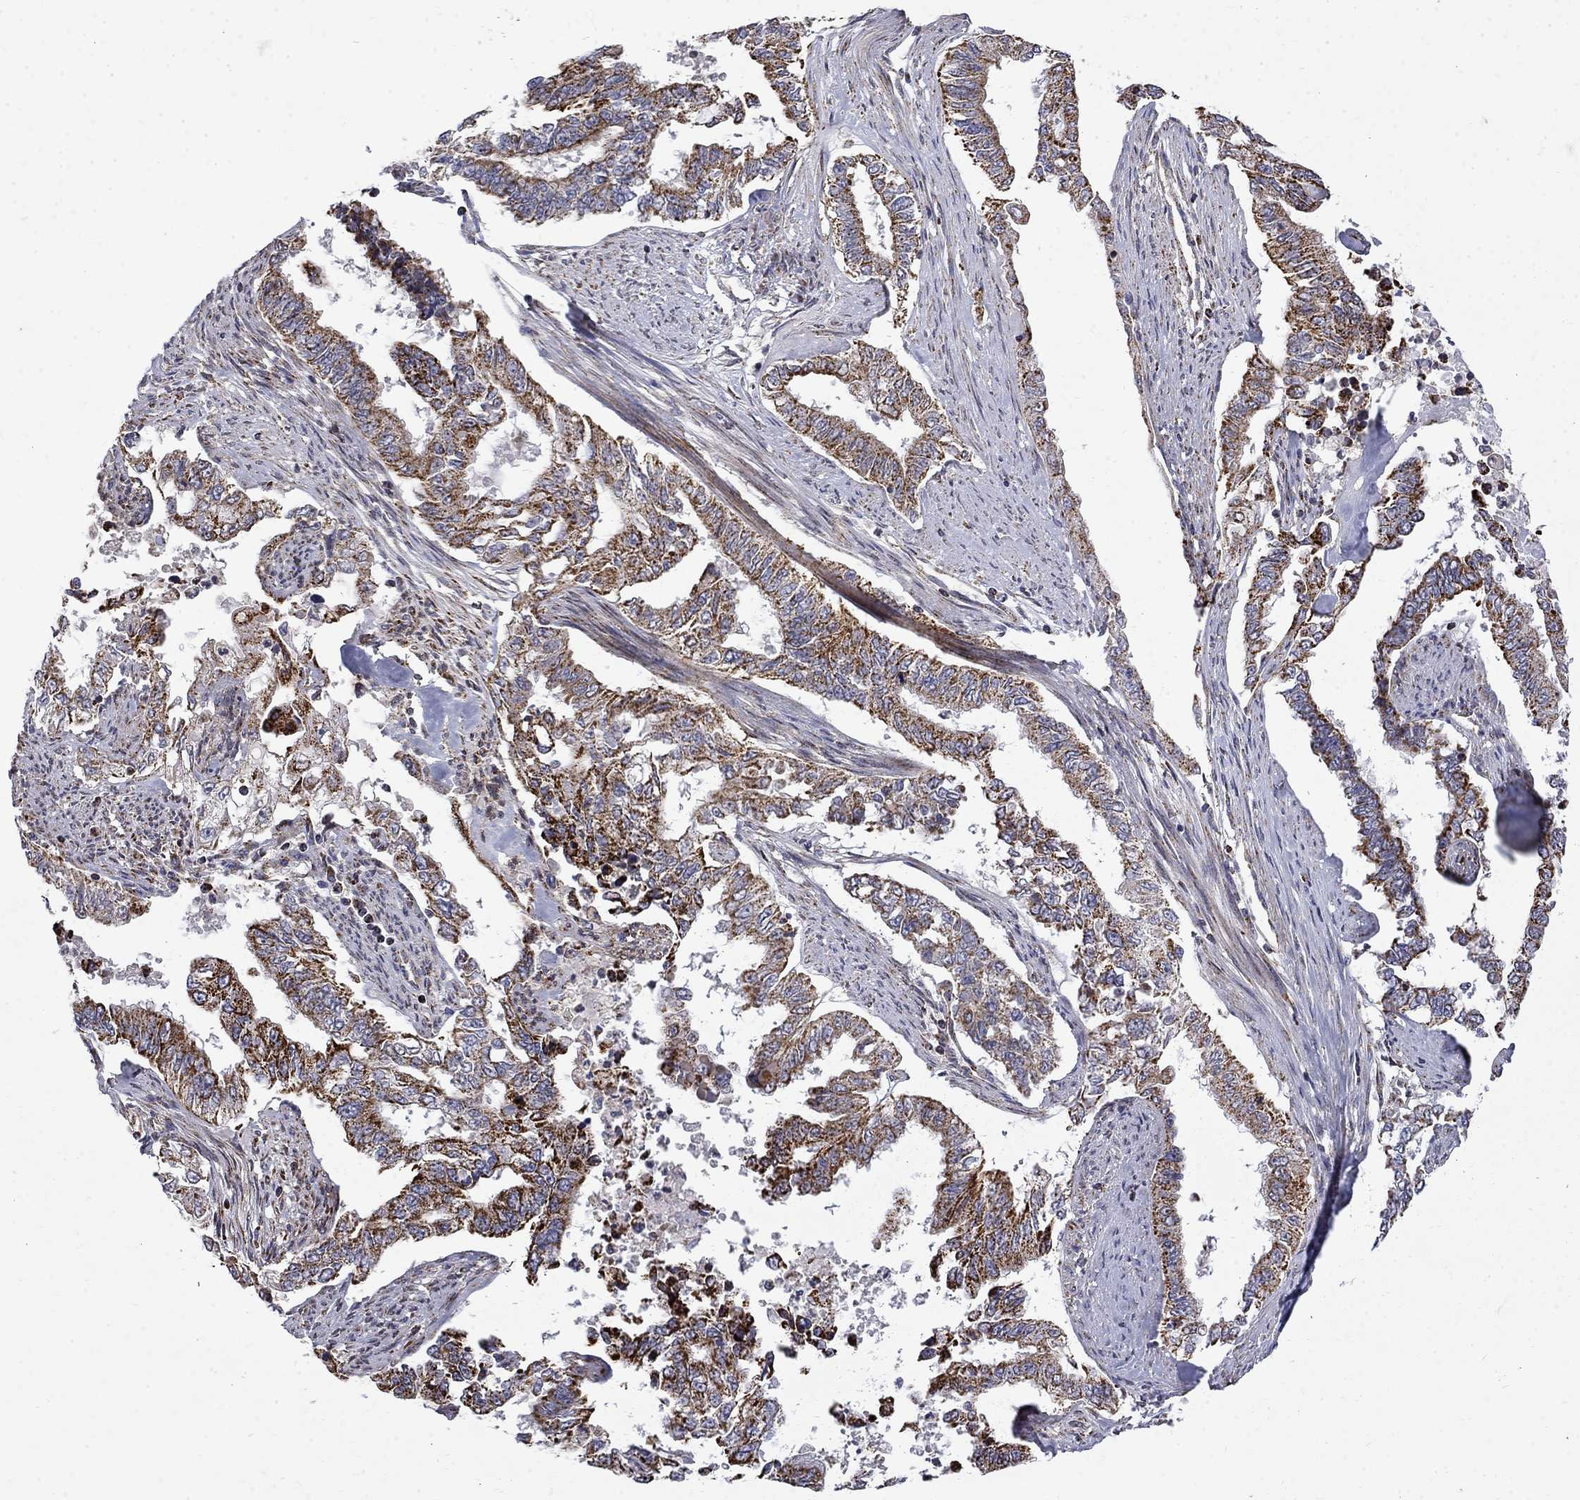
{"staining": {"intensity": "strong", "quantity": ">75%", "location": "cytoplasmic/membranous"}, "tissue": "endometrial cancer", "cell_type": "Tumor cells", "image_type": "cancer", "snomed": [{"axis": "morphology", "description": "Adenocarcinoma, NOS"}, {"axis": "topography", "description": "Uterus"}], "caption": "A high amount of strong cytoplasmic/membranous staining is seen in about >75% of tumor cells in endometrial cancer tissue.", "gene": "PCBP3", "patient": {"sex": "female", "age": 59}}